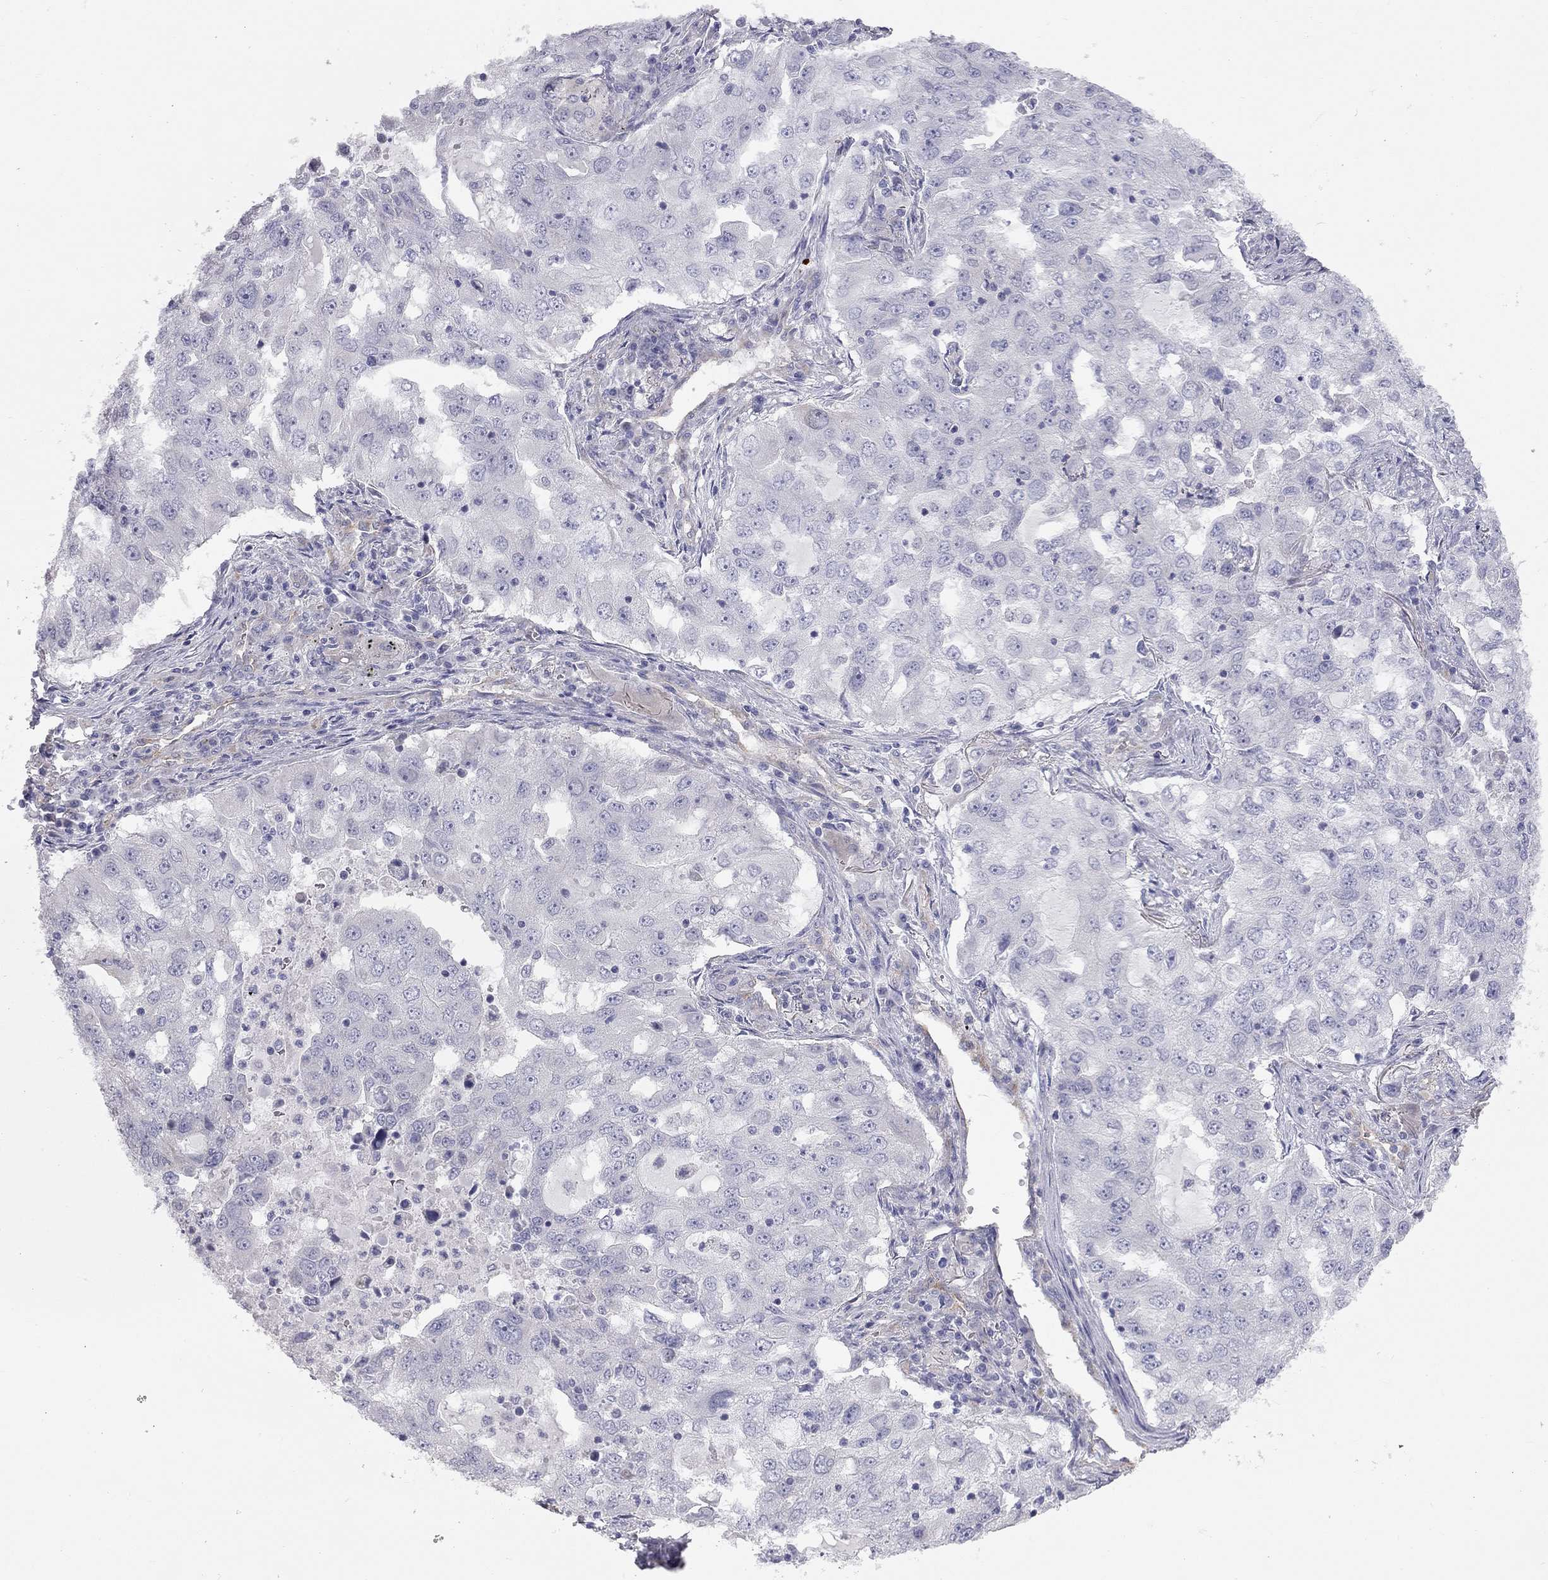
{"staining": {"intensity": "negative", "quantity": "none", "location": "none"}, "tissue": "lung cancer", "cell_type": "Tumor cells", "image_type": "cancer", "snomed": [{"axis": "morphology", "description": "Adenocarcinoma, NOS"}, {"axis": "topography", "description": "Lung"}], "caption": "Histopathology image shows no significant protein staining in tumor cells of adenocarcinoma (lung). The staining was performed using DAB (3,3'-diaminobenzidine) to visualize the protein expression in brown, while the nuclei were stained in blue with hematoxylin (Magnification: 20x).", "gene": "GPRC5B", "patient": {"sex": "female", "age": 61}}